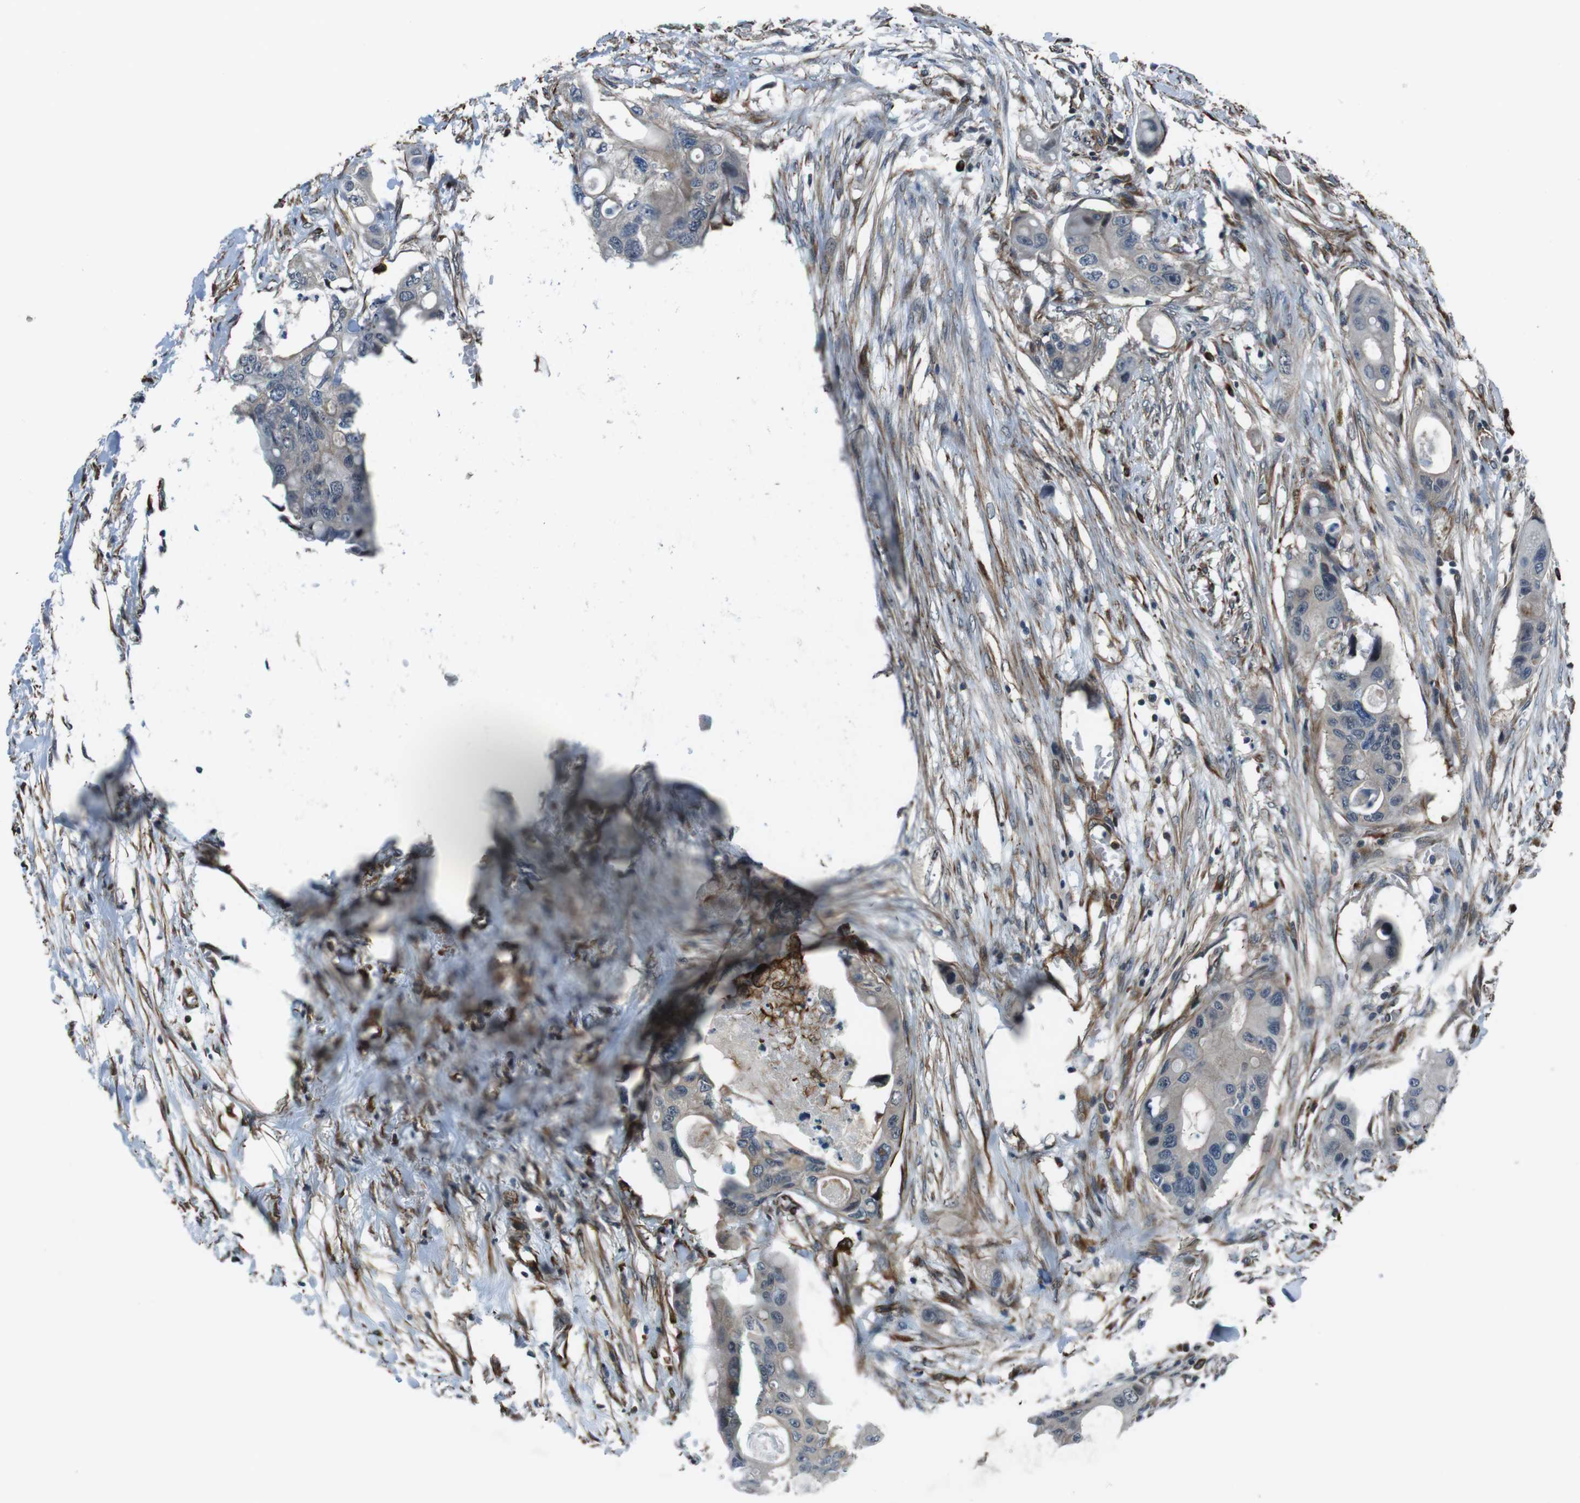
{"staining": {"intensity": "strong", "quantity": "<25%", "location": "nuclear"}, "tissue": "colorectal cancer", "cell_type": "Tumor cells", "image_type": "cancer", "snomed": [{"axis": "morphology", "description": "Adenocarcinoma, NOS"}, {"axis": "topography", "description": "Colon"}], "caption": "Immunohistochemistry (IHC) (DAB) staining of human colorectal cancer (adenocarcinoma) reveals strong nuclear protein positivity in about <25% of tumor cells.", "gene": "LRRC49", "patient": {"sex": "female", "age": 57}}